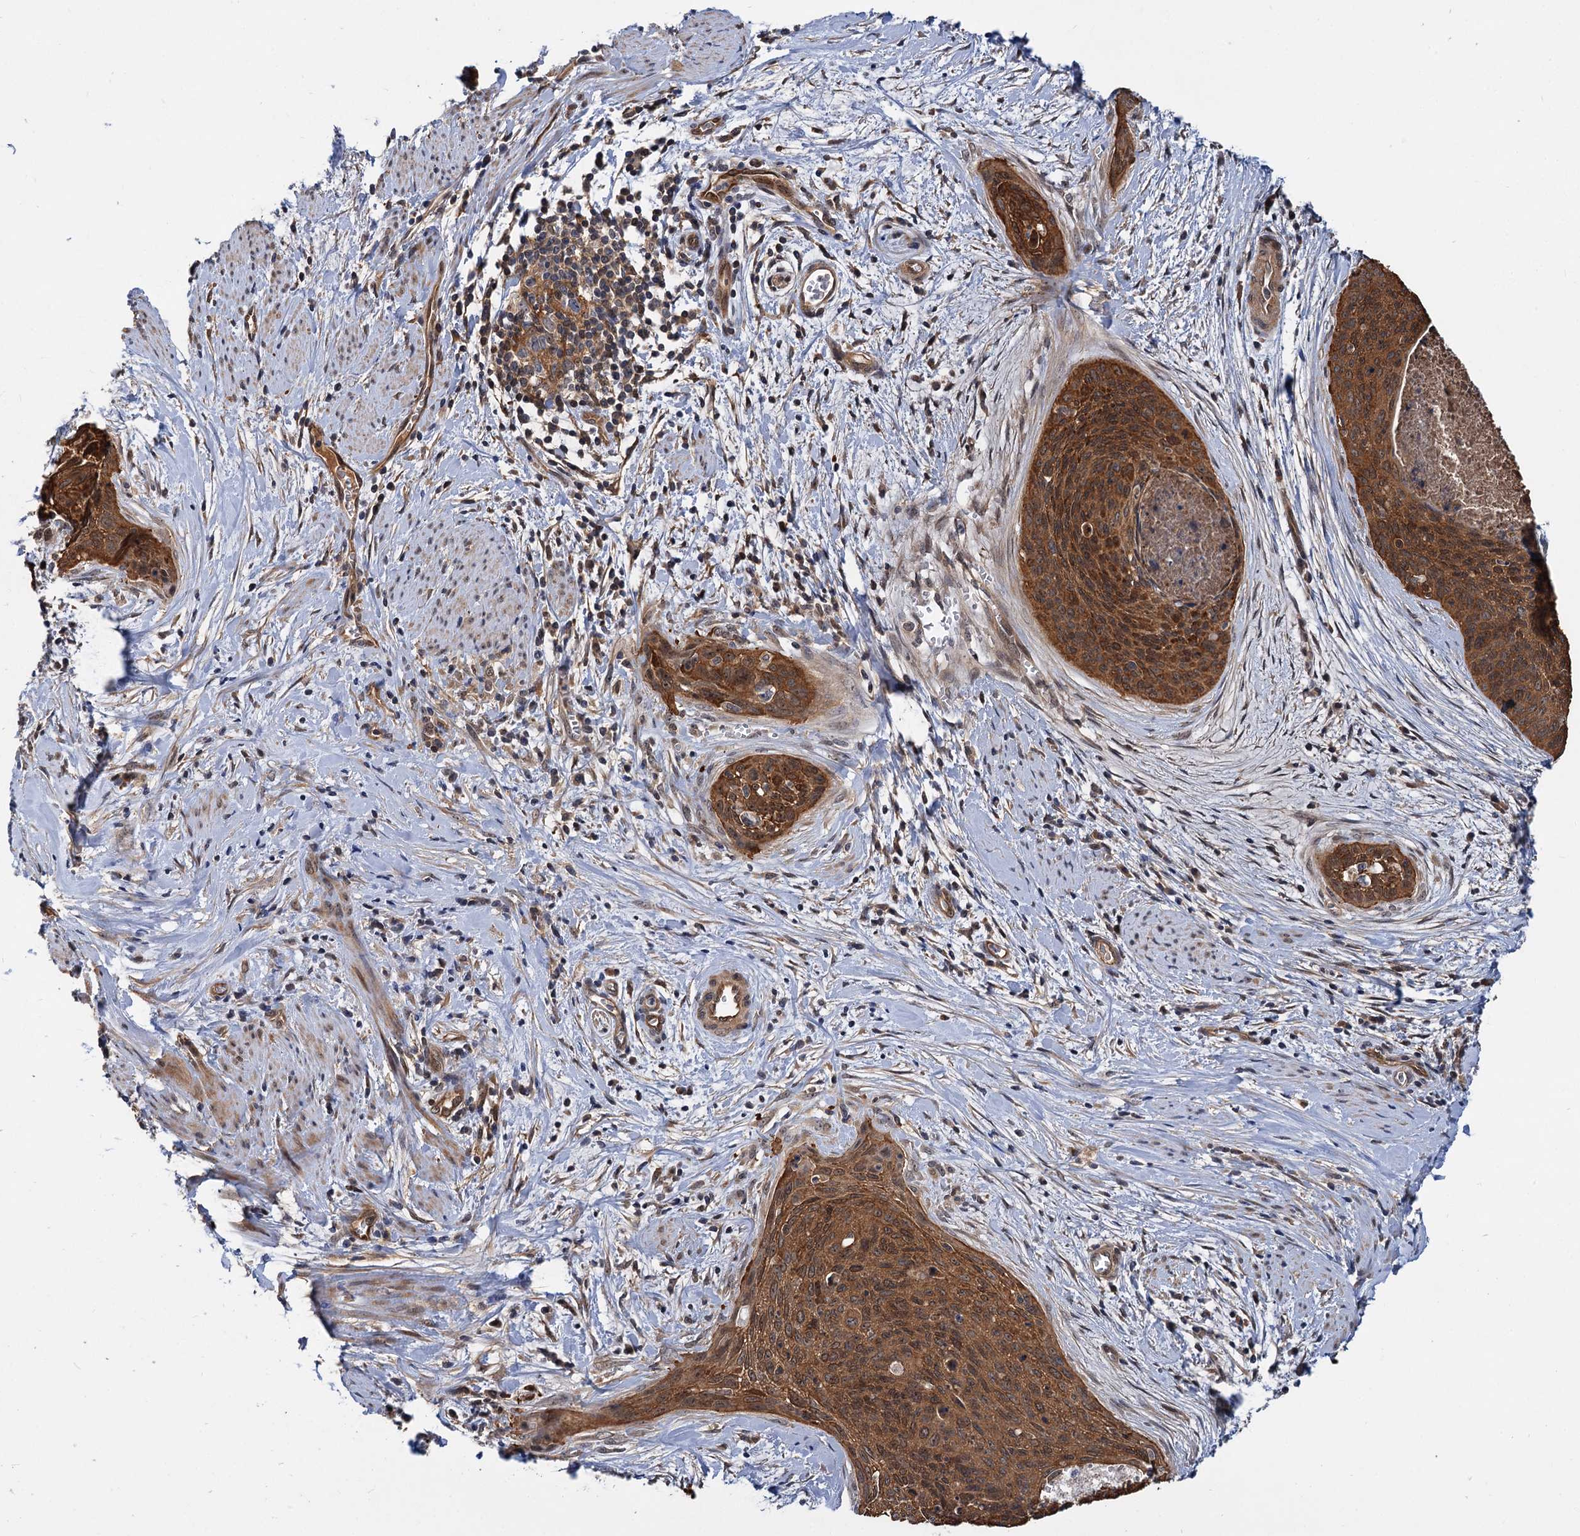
{"staining": {"intensity": "strong", "quantity": ">75%", "location": "cytoplasmic/membranous"}, "tissue": "cervical cancer", "cell_type": "Tumor cells", "image_type": "cancer", "snomed": [{"axis": "morphology", "description": "Squamous cell carcinoma, NOS"}, {"axis": "topography", "description": "Cervix"}], "caption": "Immunohistochemistry histopathology image of neoplastic tissue: cervical cancer (squamous cell carcinoma) stained using immunohistochemistry exhibits high levels of strong protein expression localized specifically in the cytoplasmic/membranous of tumor cells, appearing as a cytoplasmic/membranous brown color.", "gene": "SNX15", "patient": {"sex": "female", "age": 55}}